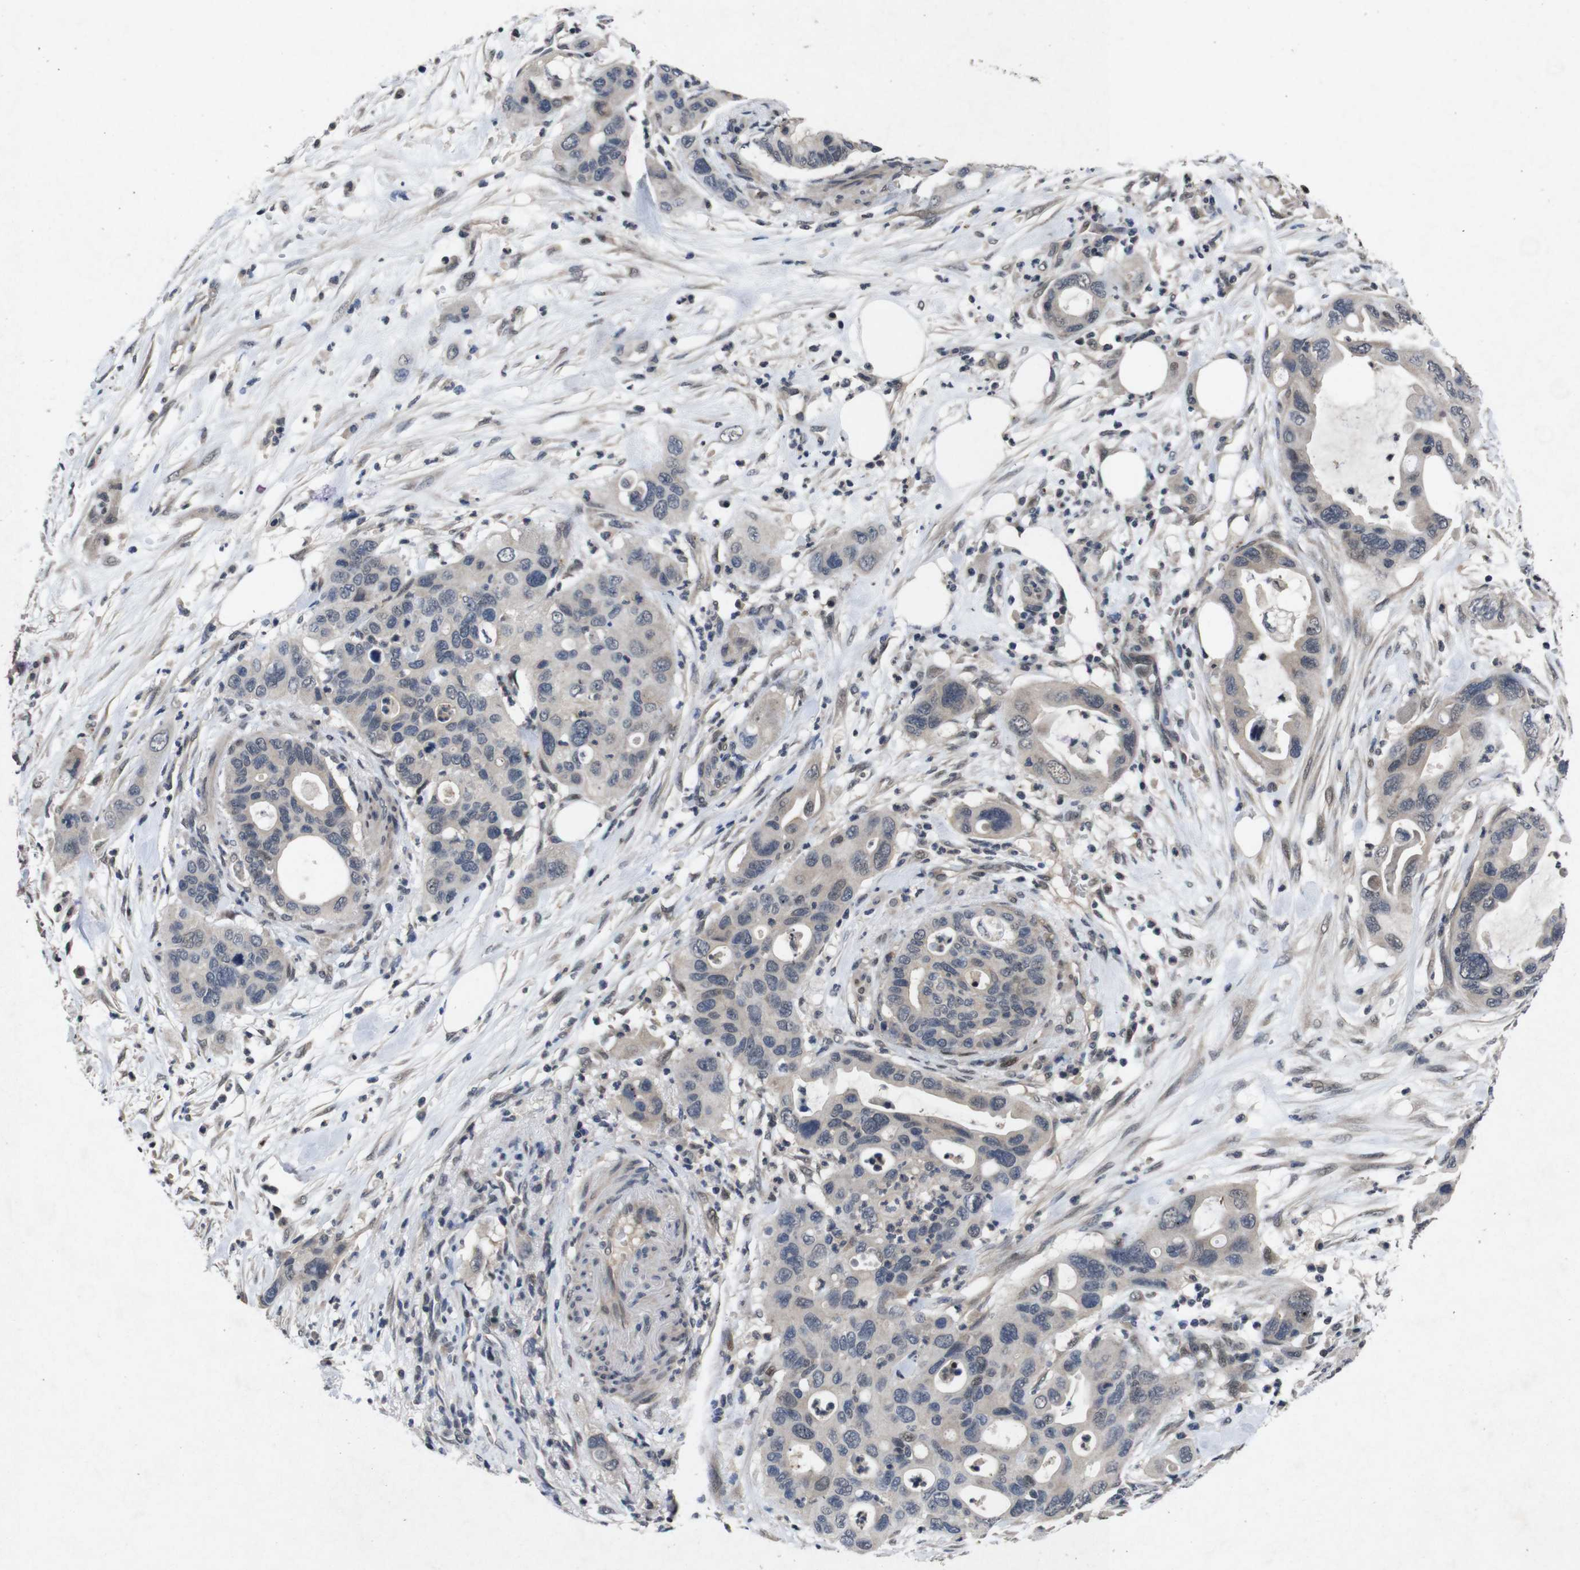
{"staining": {"intensity": "negative", "quantity": "none", "location": "none"}, "tissue": "pancreatic cancer", "cell_type": "Tumor cells", "image_type": "cancer", "snomed": [{"axis": "morphology", "description": "Adenocarcinoma, NOS"}, {"axis": "topography", "description": "Pancreas"}], "caption": "Immunohistochemical staining of human adenocarcinoma (pancreatic) shows no significant positivity in tumor cells. (DAB immunohistochemistry with hematoxylin counter stain).", "gene": "AKT3", "patient": {"sex": "female", "age": 71}}